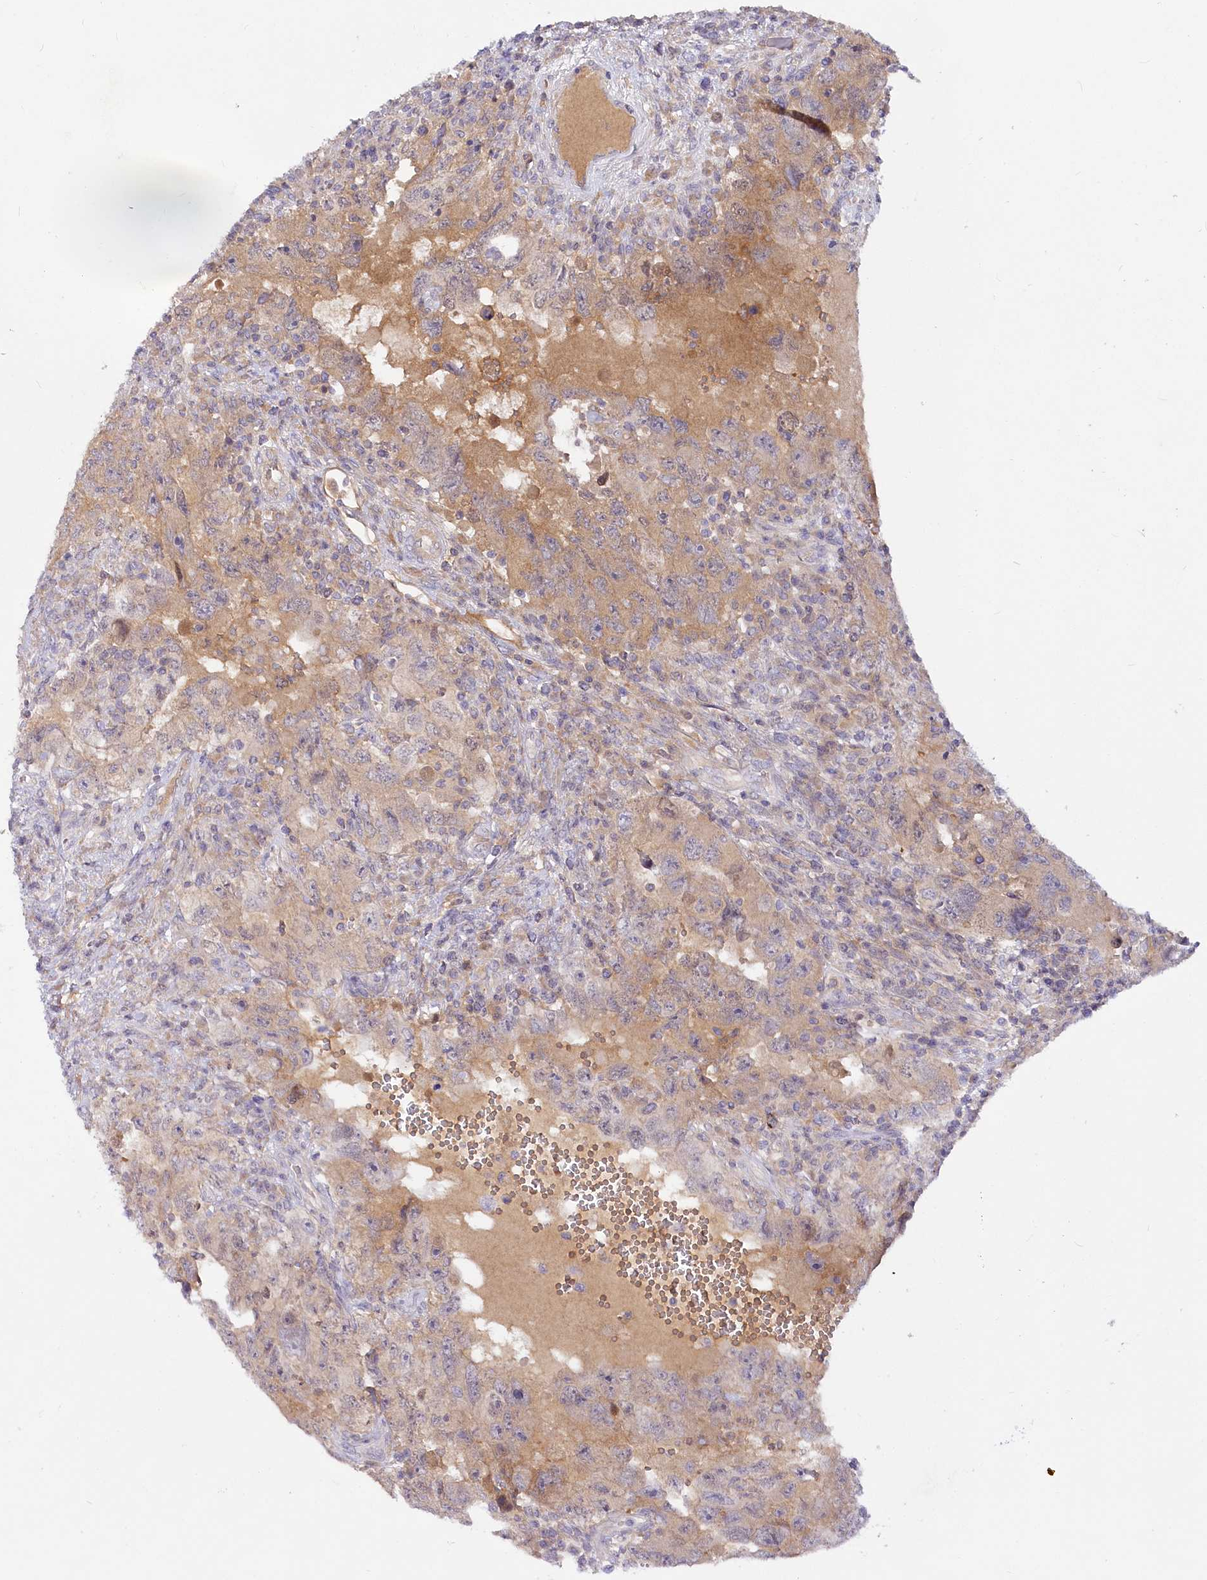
{"staining": {"intensity": "weak", "quantity": "25%-75%", "location": "cytoplasmic/membranous"}, "tissue": "testis cancer", "cell_type": "Tumor cells", "image_type": "cancer", "snomed": [{"axis": "morphology", "description": "Carcinoma, Embryonal, NOS"}, {"axis": "topography", "description": "Testis"}], "caption": "Brown immunohistochemical staining in human testis cancer (embryonal carcinoma) shows weak cytoplasmic/membranous staining in about 25%-75% of tumor cells.", "gene": "EFHC2", "patient": {"sex": "male", "age": 26}}